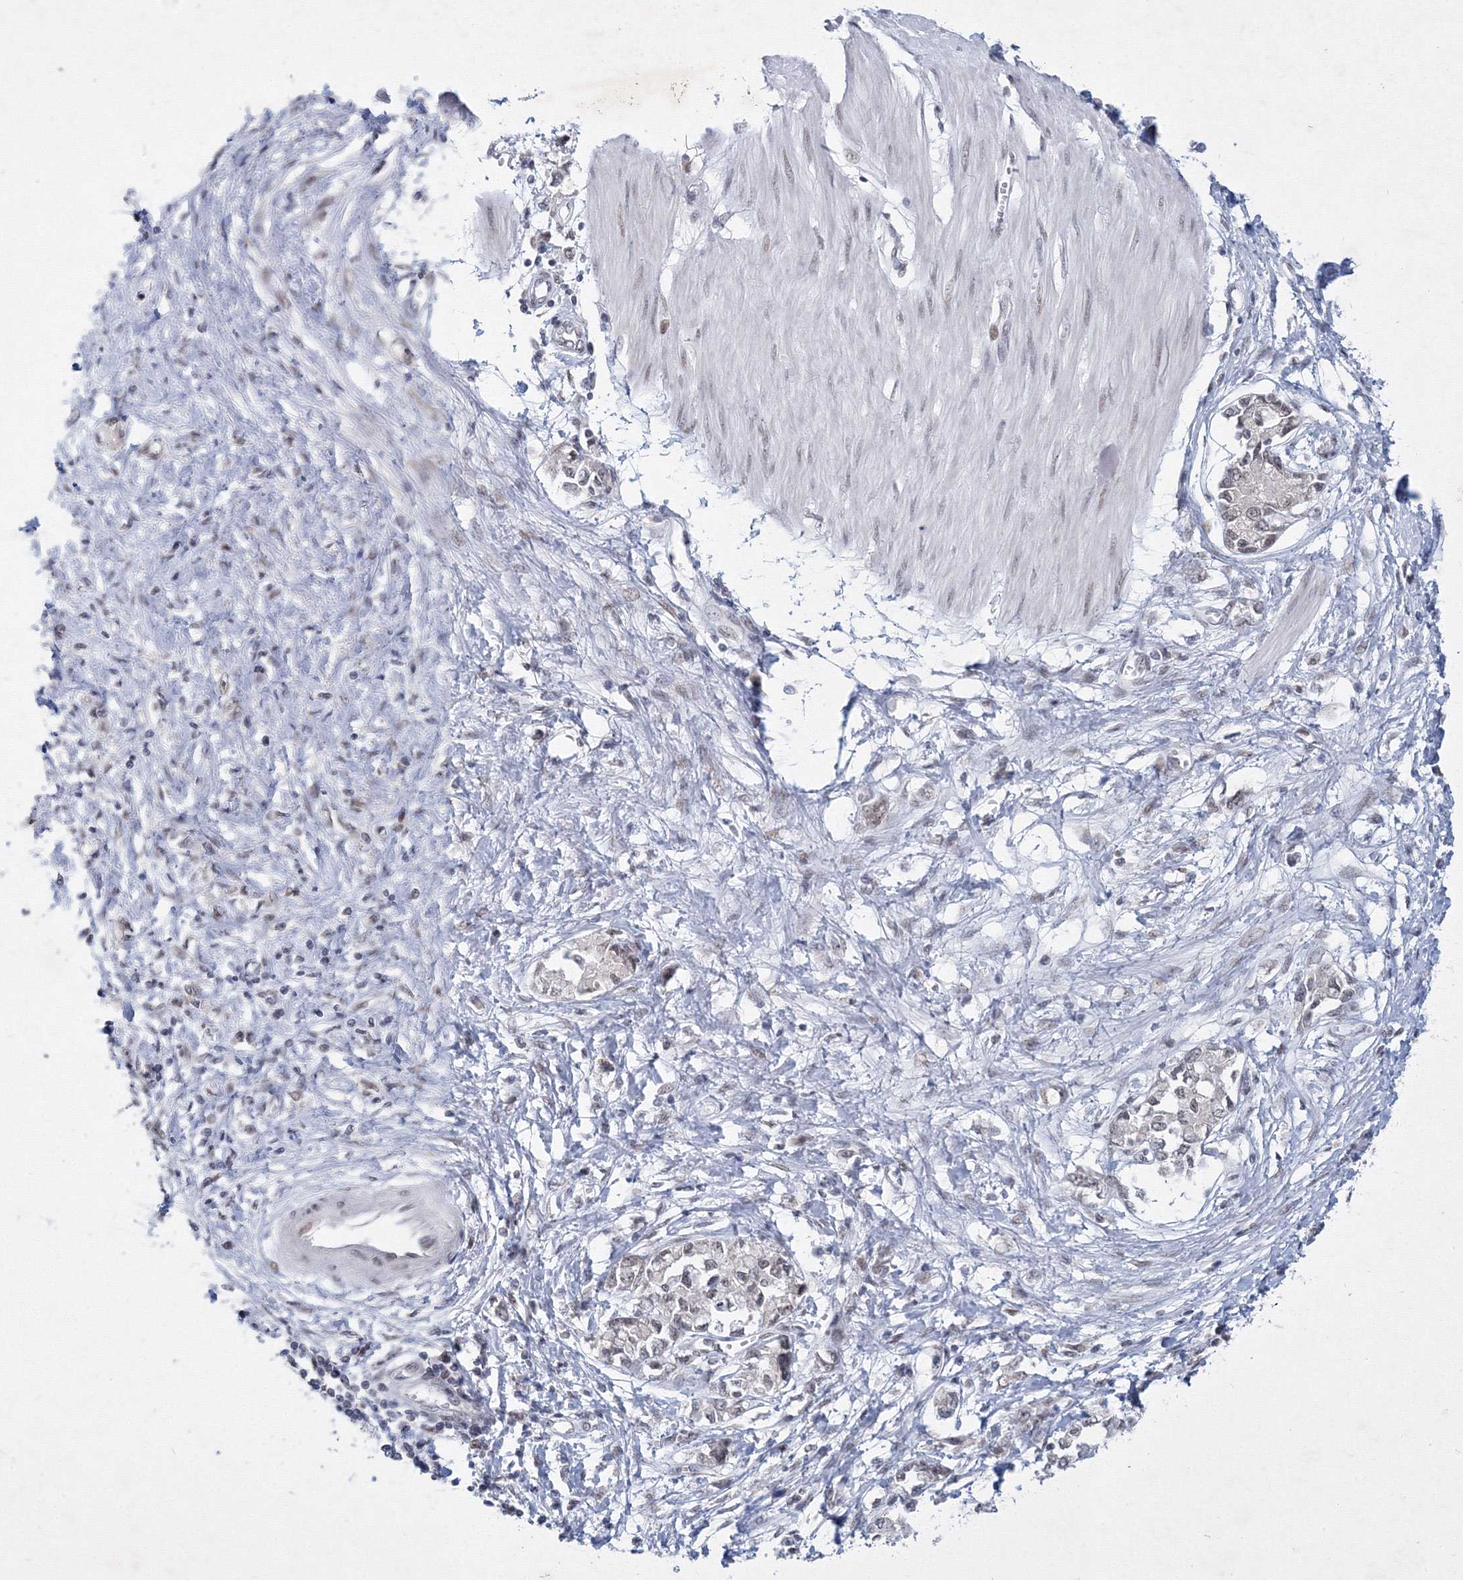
{"staining": {"intensity": "weak", "quantity": "<25%", "location": "nuclear"}, "tissue": "stomach cancer", "cell_type": "Tumor cells", "image_type": "cancer", "snomed": [{"axis": "morphology", "description": "Adenocarcinoma, NOS"}, {"axis": "topography", "description": "Stomach"}], "caption": "Immunohistochemistry (IHC) micrograph of human stomach cancer (adenocarcinoma) stained for a protein (brown), which exhibits no expression in tumor cells. (Stains: DAB immunohistochemistry (IHC) with hematoxylin counter stain, Microscopy: brightfield microscopy at high magnification).", "gene": "SF3B6", "patient": {"sex": "female", "age": 76}}